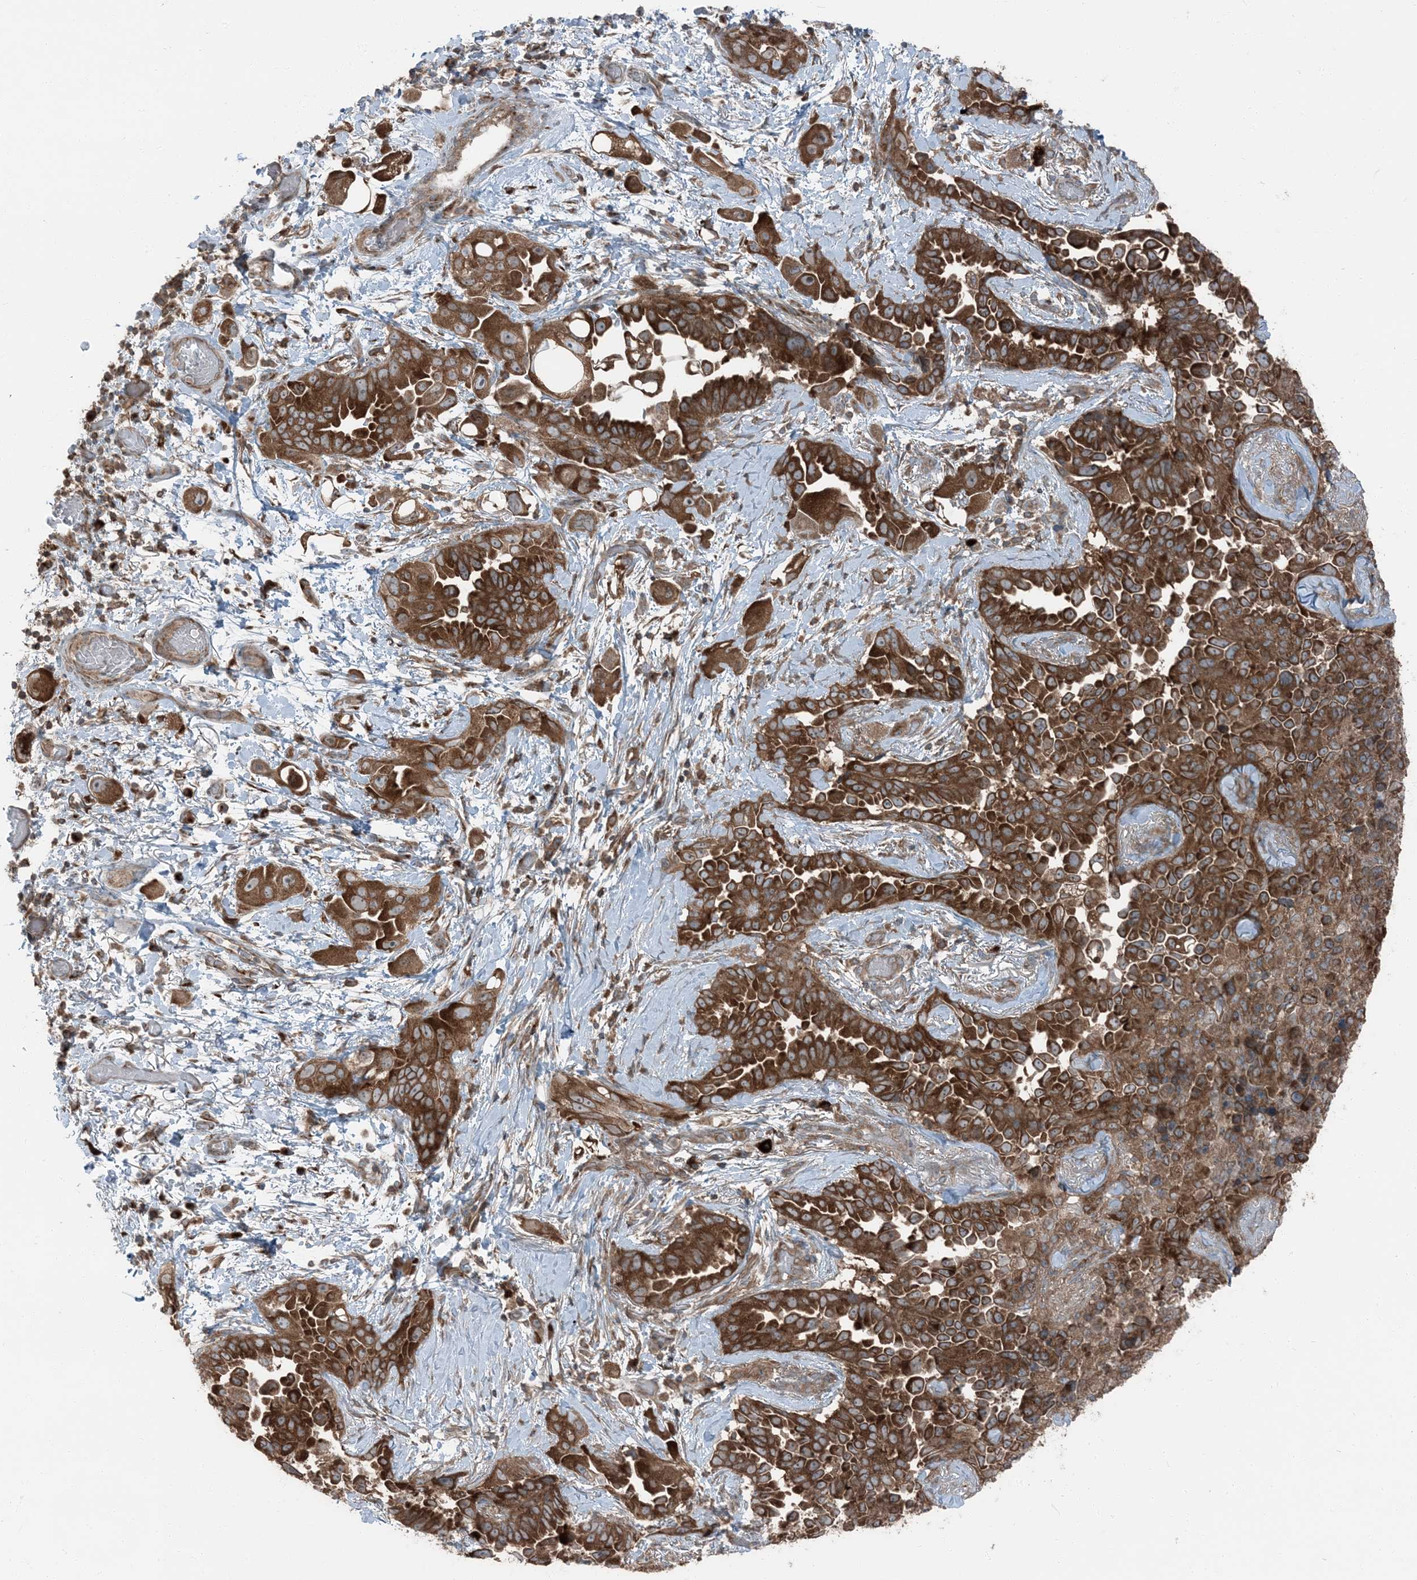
{"staining": {"intensity": "strong", "quantity": ">75%", "location": "cytoplasmic/membranous"}, "tissue": "lung cancer", "cell_type": "Tumor cells", "image_type": "cancer", "snomed": [{"axis": "morphology", "description": "Adenocarcinoma, NOS"}, {"axis": "topography", "description": "Lung"}], "caption": "Immunohistochemistry (DAB (3,3'-diaminobenzidine)) staining of human lung adenocarcinoma reveals strong cytoplasmic/membranous protein staining in about >75% of tumor cells.", "gene": "RAB3GAP1", "patient": {"sex": "female", "age": 67}}